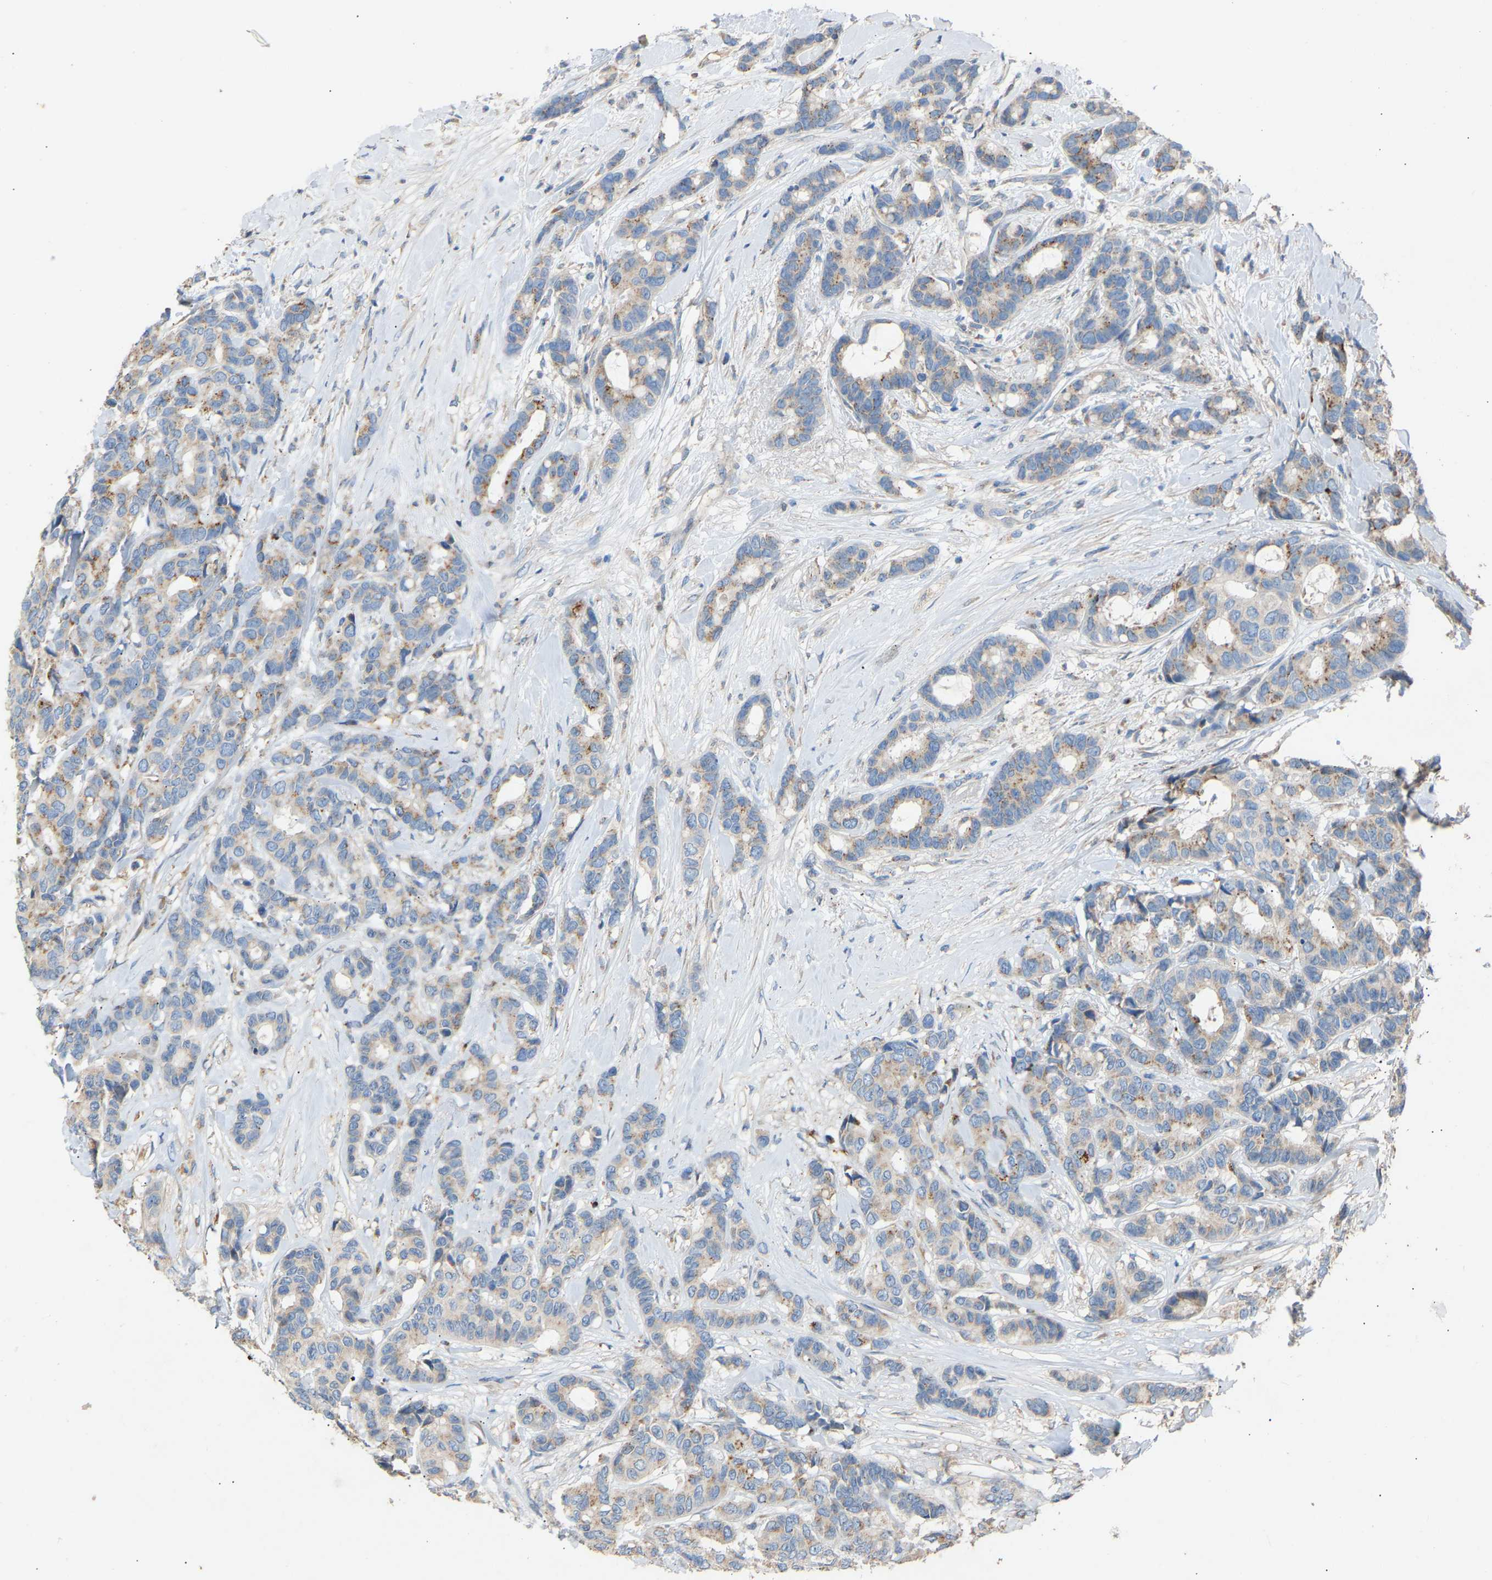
{"staining": {"intensity": "weak", "quantity": "<25%", "location": "cytoplasmic/membranous"}, "tissue": "breast cancer", "cell_type": "Tumor cells", "image_type": "cancer", "snomed": [{"axis": "morphology", "description": "Duct carcinoma"}, {"axis": "topography", "description": "Breast"}], "caption": "An image of invasive ductal carcinoma (breast) stained for a protein reveals no brown staining in tumor cells. Brightfield microscopy of IHC stained with DAB (brown) and hematoxylin (blue), captured at high magnification.", "gene": "RGP1", "patient": {"sex": "female", "age": 87}}